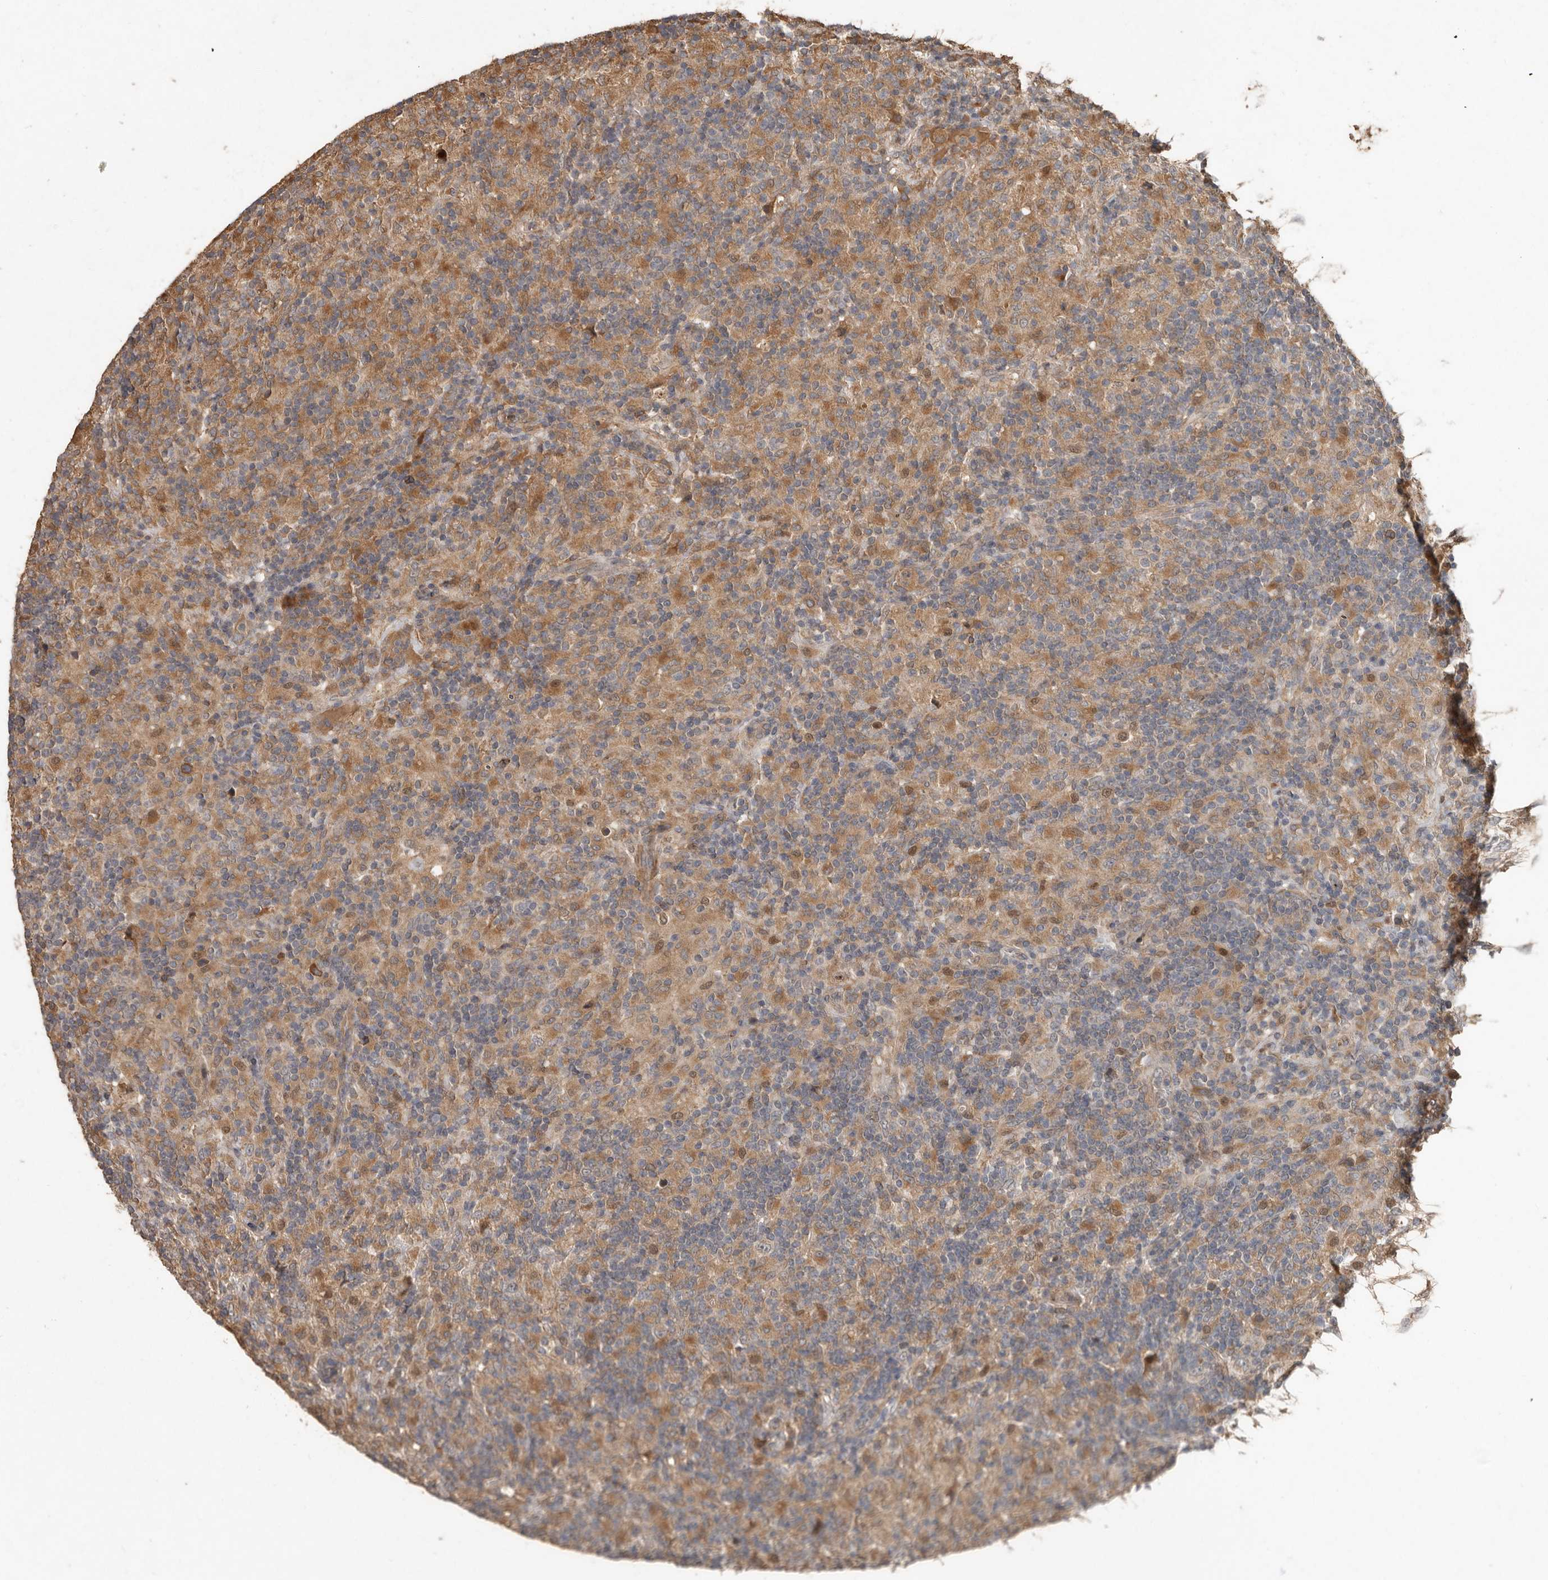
{"staining": {"intensity": "weak", "quantity": ">75%", "location": "cytoplasmic/membranous"}, "tissue": "lymphoma", "cell_type": "Tumor cells", "image_type": "cancer", "snomed": [{"axis": "morphology", "description": "Hodgkin's disease, NOS"}, {"axis": "topography", "description": "Lymph node"}], "caption": "Lymphoma tissue shows weak cytoplasmic/membranous positivity in about >75% of tumor cells, visualized by immunohistochemistry.", "gene": "KIF26B", "patient": {"sex": "male", "age": 70}}